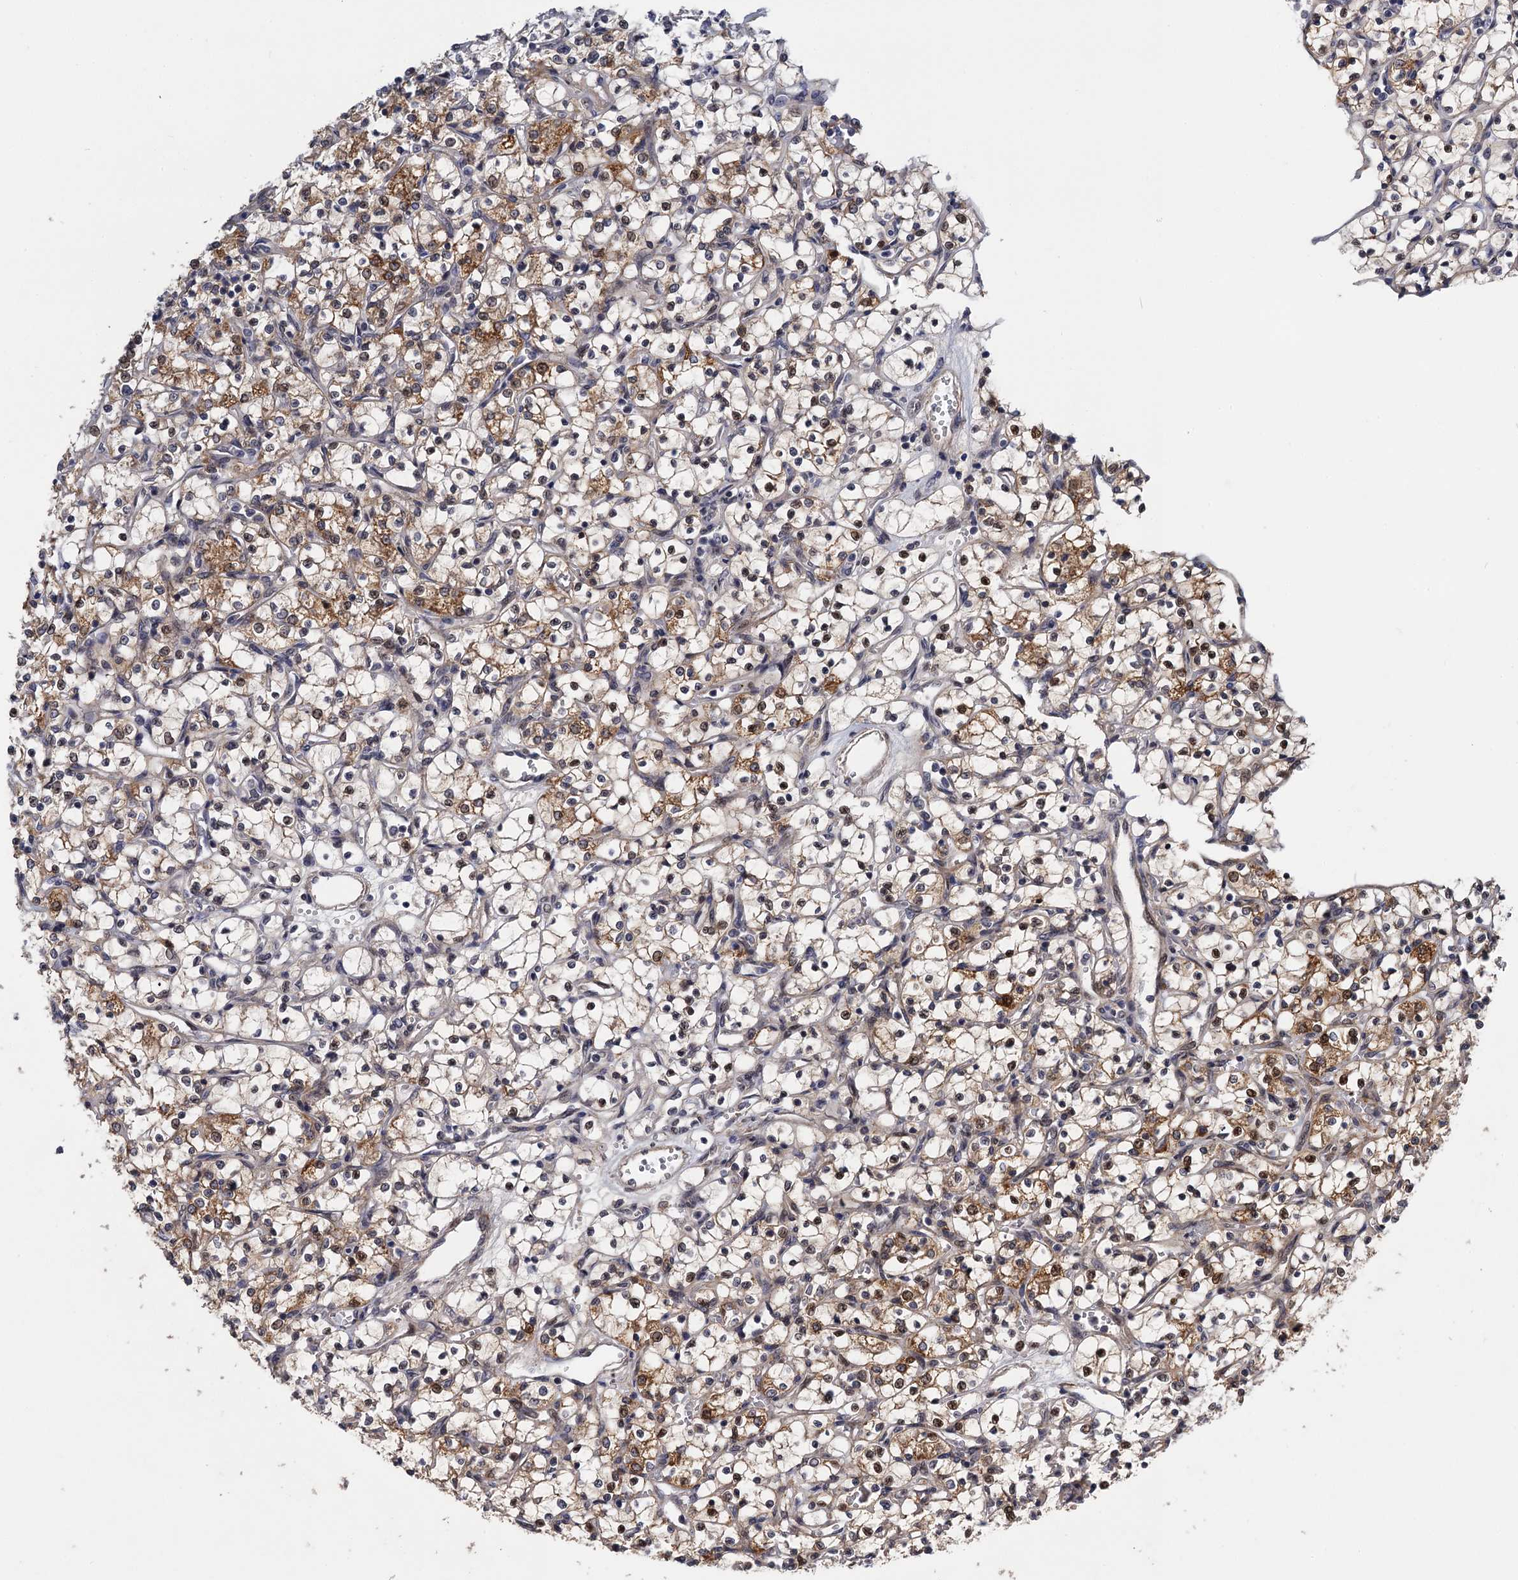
{"staining": {"intensity": "moderate", "quantity": "25%-75%", "location": "cytoplasmic/membranous,nuclear"}, "tissue": "renal cancer", "cell_type": "Tumor cells", "image_type": "cancer", "snomed": [{"axis": "morphology", "description": "Adenocarcinoma, NOS"}, {"axis": "topography", "description": "Kidney"}], "caption": "DAB immunohistochemical staining of human renal cancer exhibits moderate cytoplasmic/membranous and nuclear protein staining in about 25%-75% of tumor cells. Immunohistochemistry (ihc) stains the protein of interest in brown and the nuclei are stained blue.", "gene": "ZAR1L", "patient": {"sex": "female", "age": 69}}